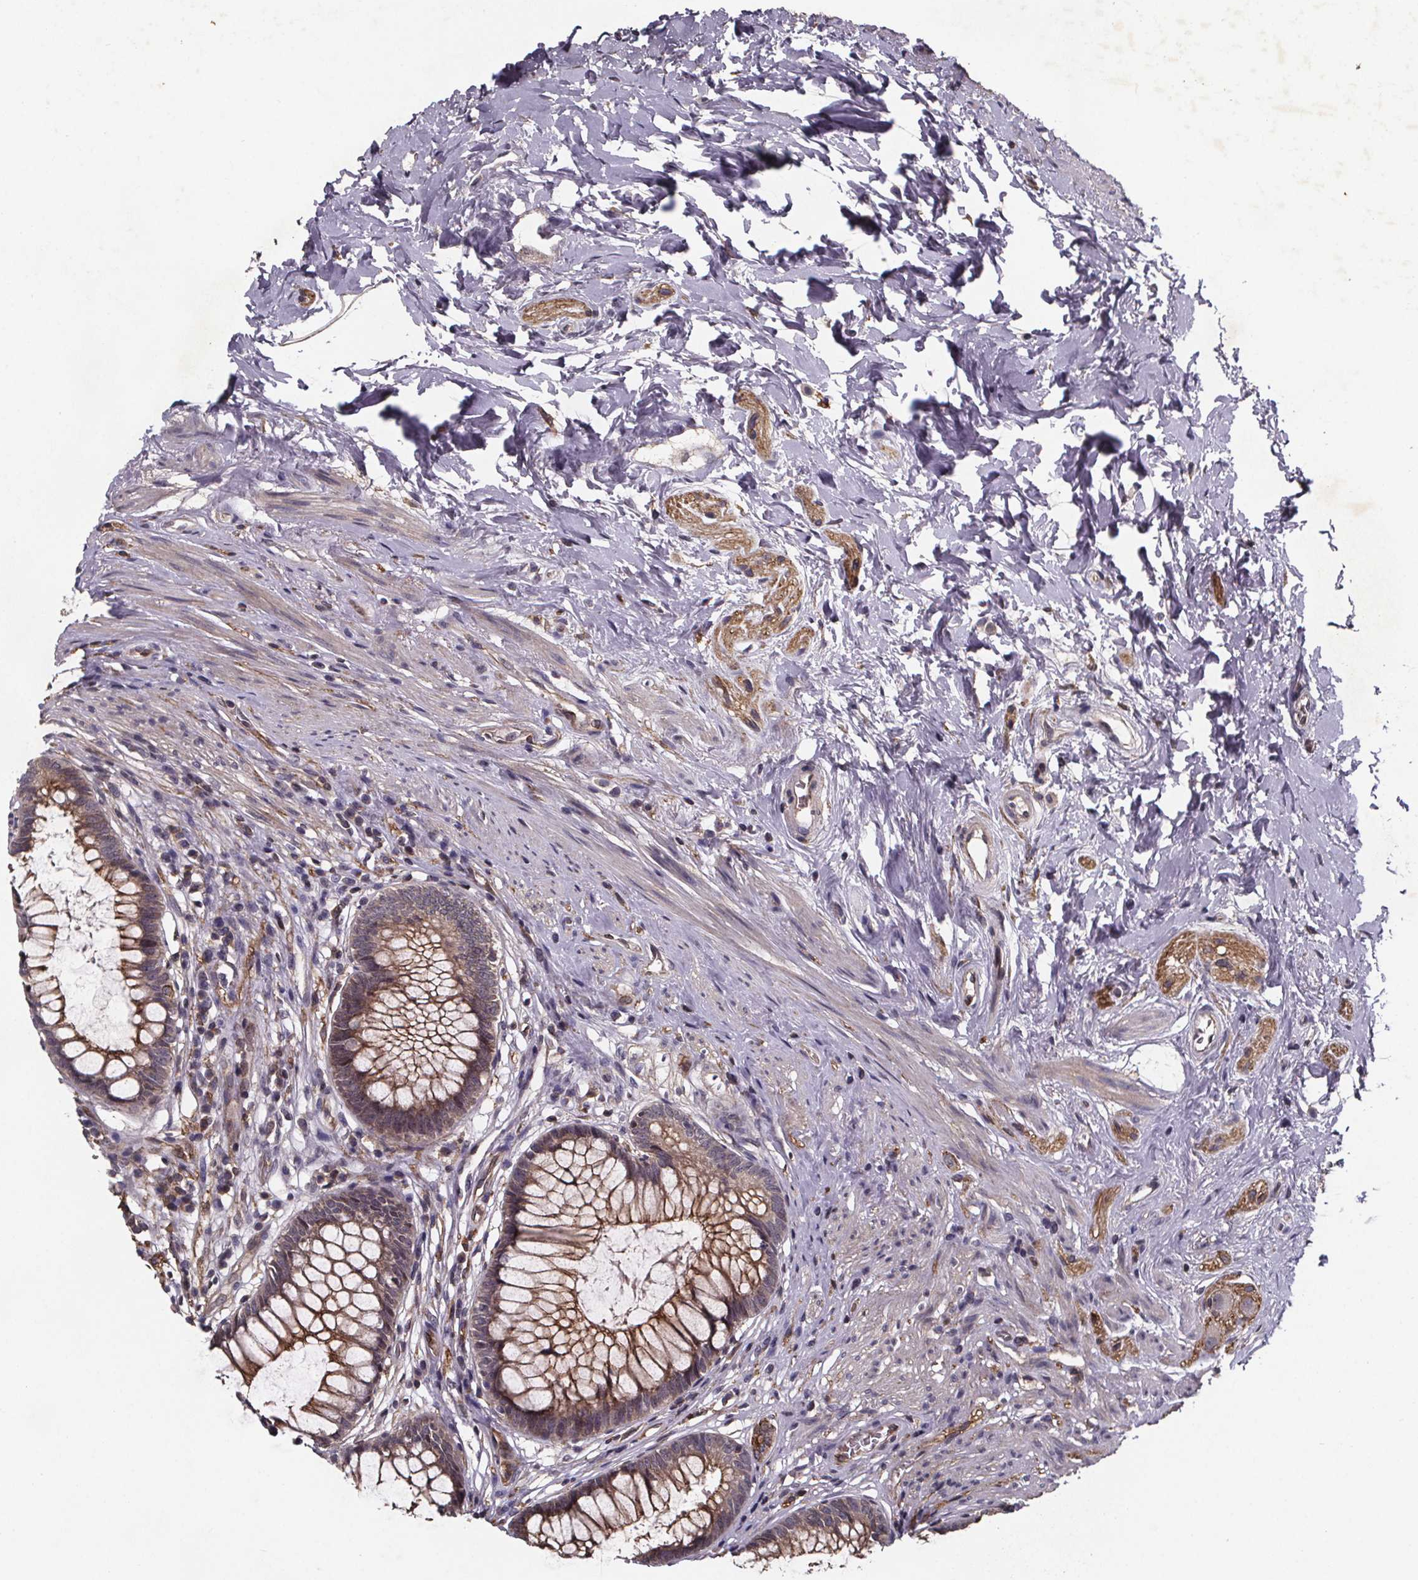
{"staining": {"intensity": "moderate", "quantity": ">75%", "location": "cytoplasmic/membranous"}, "tissue": "rectum", "cell_type": "Glandular cells", "image_type": "normal", "snomed": [{"axis": "morphology", "description": "Normal tissue, NOS"}, {"axis": "topography", "description": "Smooth muscle"}, {"axis": "topography", "description": "Rectum"}], "caption": "A brown stain shows moderate cytoplasmic/membranous staining of a protein in glandular cells of benign rectum. (Stains: DAB in brown, nuclei in blue, Microscopy: brightfield microscopy at high magnification).", "gene": "FASTKD3", "patient": {"sex": "male", "age": 53}}